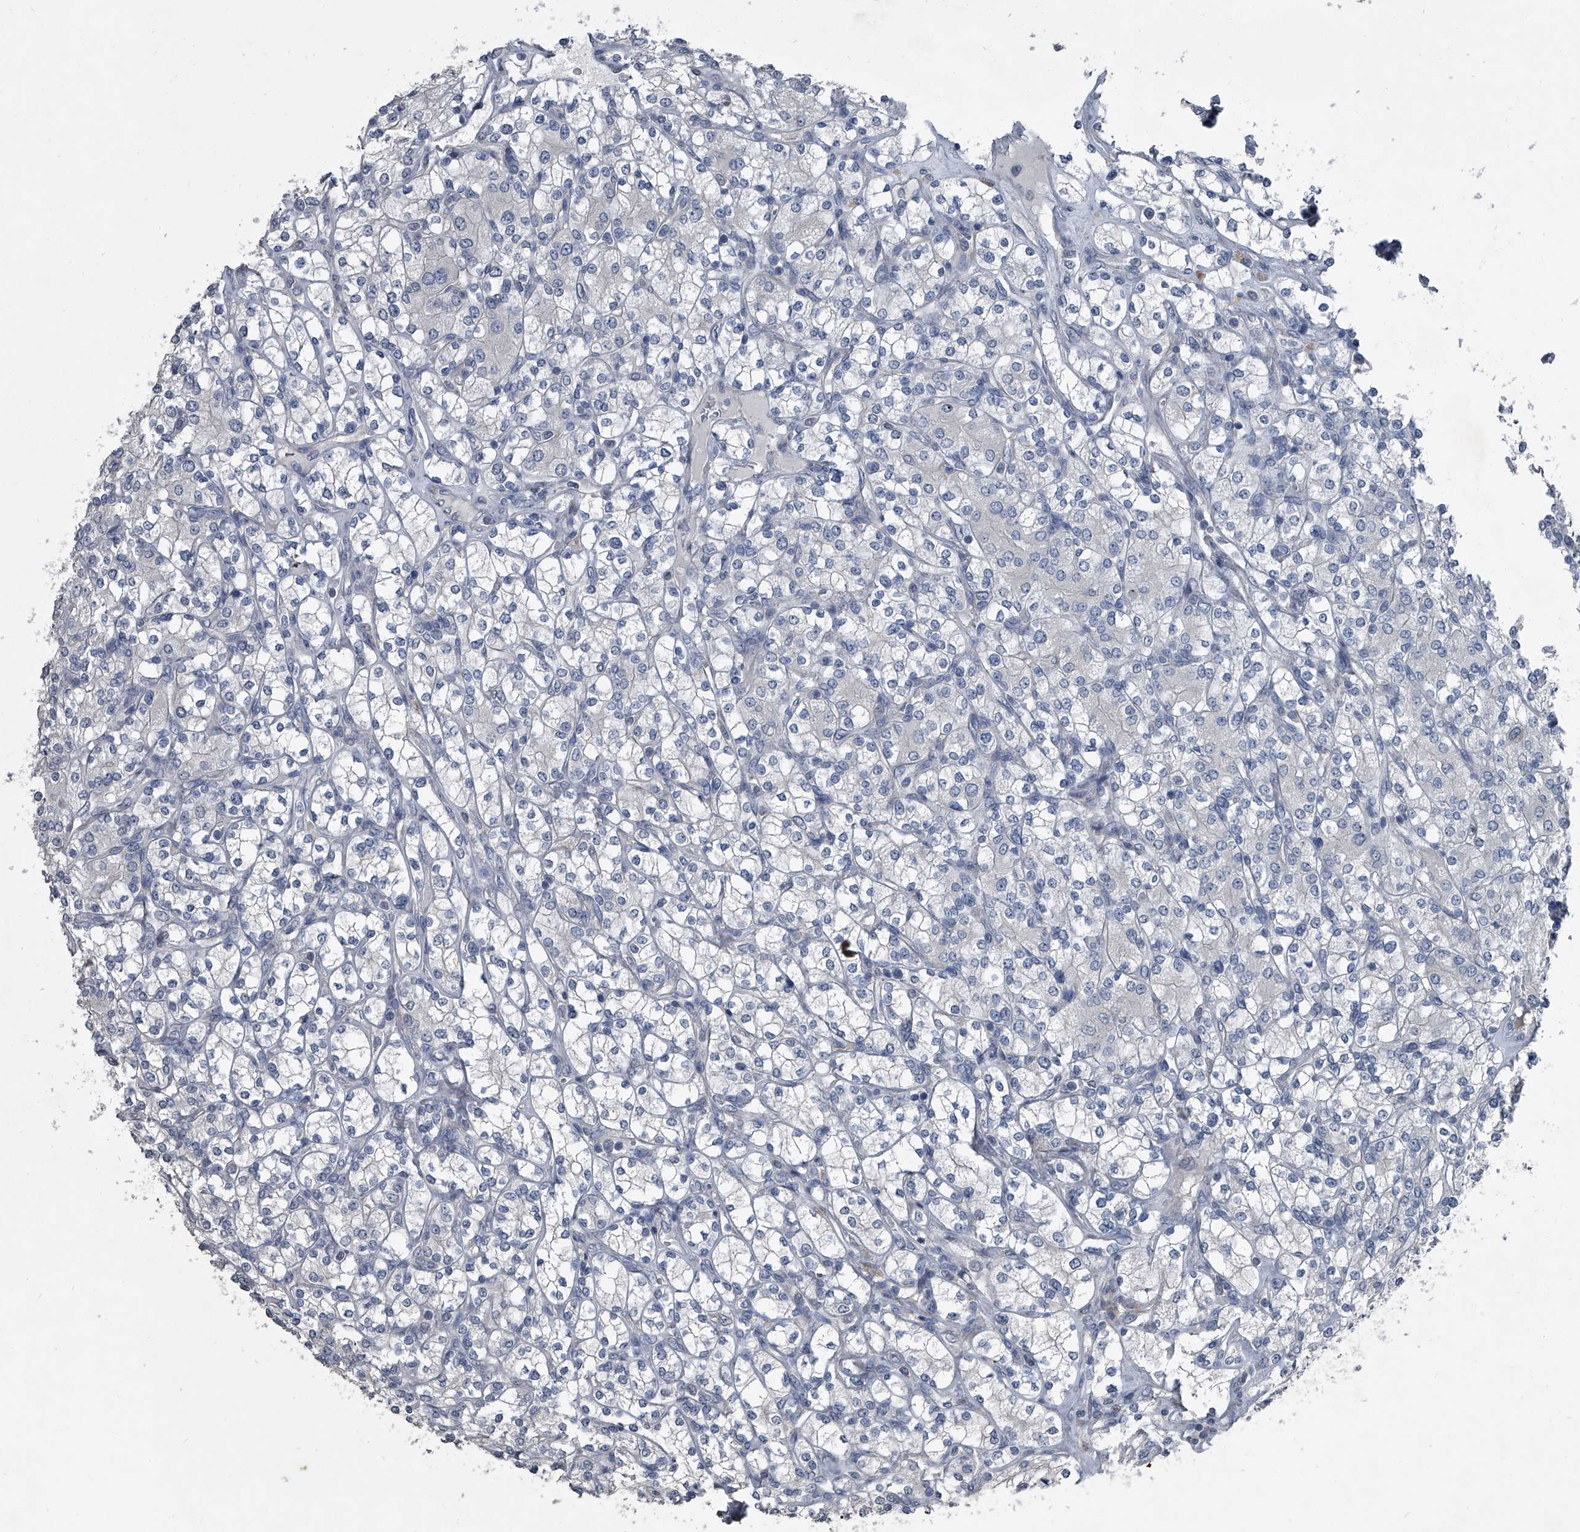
{"staining": {"intensity": "negative", "quantity": "none", "location": "none"}, "tissue": "renal cancer", "cell_type": "Tumor cells", "image_type": "cancer", "snomed": [{"axis": "morphology", "description": "Adenocarcinoma, NOS"}, {"axis": "topography", "description": "Kidney"}], "caption": "Micrograph shows no protein expression in tumor cells of renal adenocarcinoma tissue.", "gene": "HEPHL1", "patient": {"sex": "male", "age": 77}}